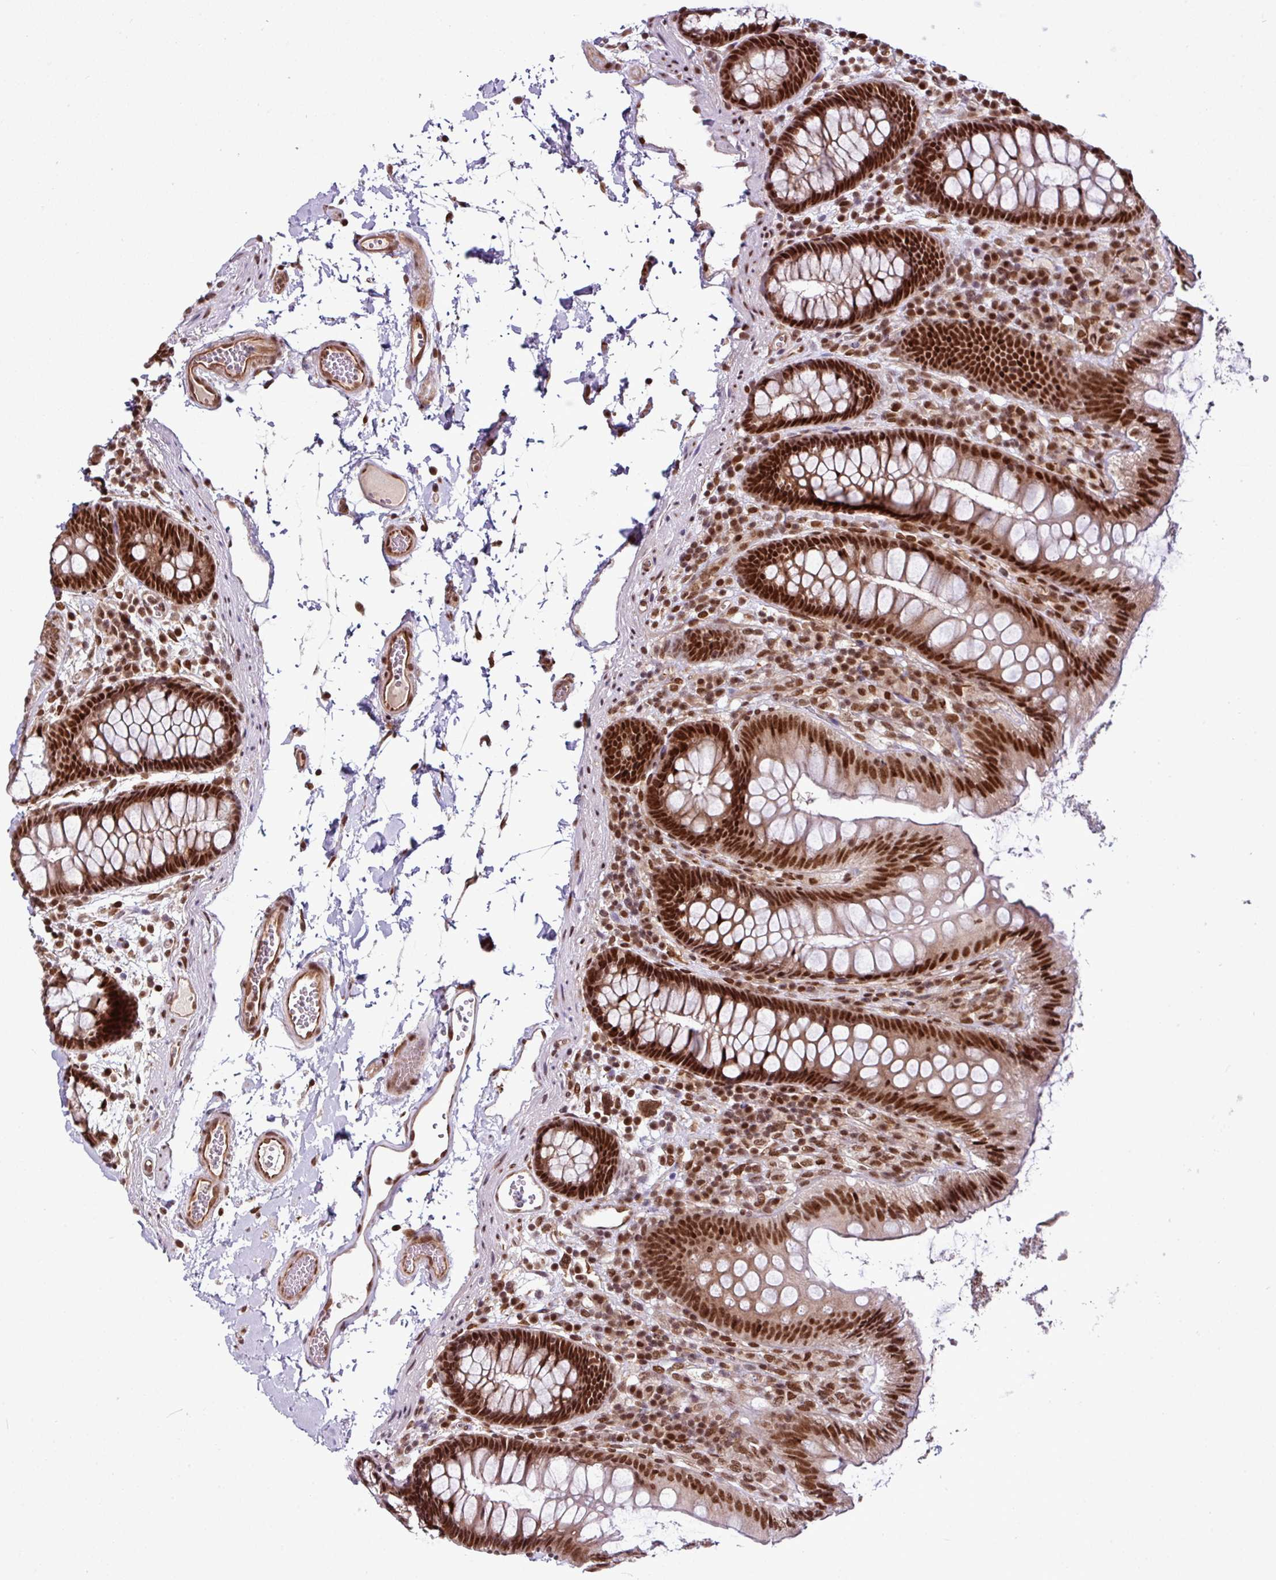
{"staining": {"intensity": "strong", "quantity": ">75%", "location": "cytoplasmic/membranous,nuclear"}, "tissue": "colon", "cell_type": "Endothelial cells", "image_type": "normal", "snomed": [{"axis": "morphology", "description": "Normal tissue, NOS"}, {"axis": "topography", "description": "Colon"}], "caption": "Endothelial cells show high levels of strong cytoplasmic/membranous,nuclear positivity in about >75% of cells in normal colon. The staining is performed using DAB (3,3'-diaminobenzidine) brown chromogen to label protein expression. The nuclei are counter-stained blue using hematoxylin.", "gene": "MORF4L2", "patient": {"sex": "male", "age": 84}}